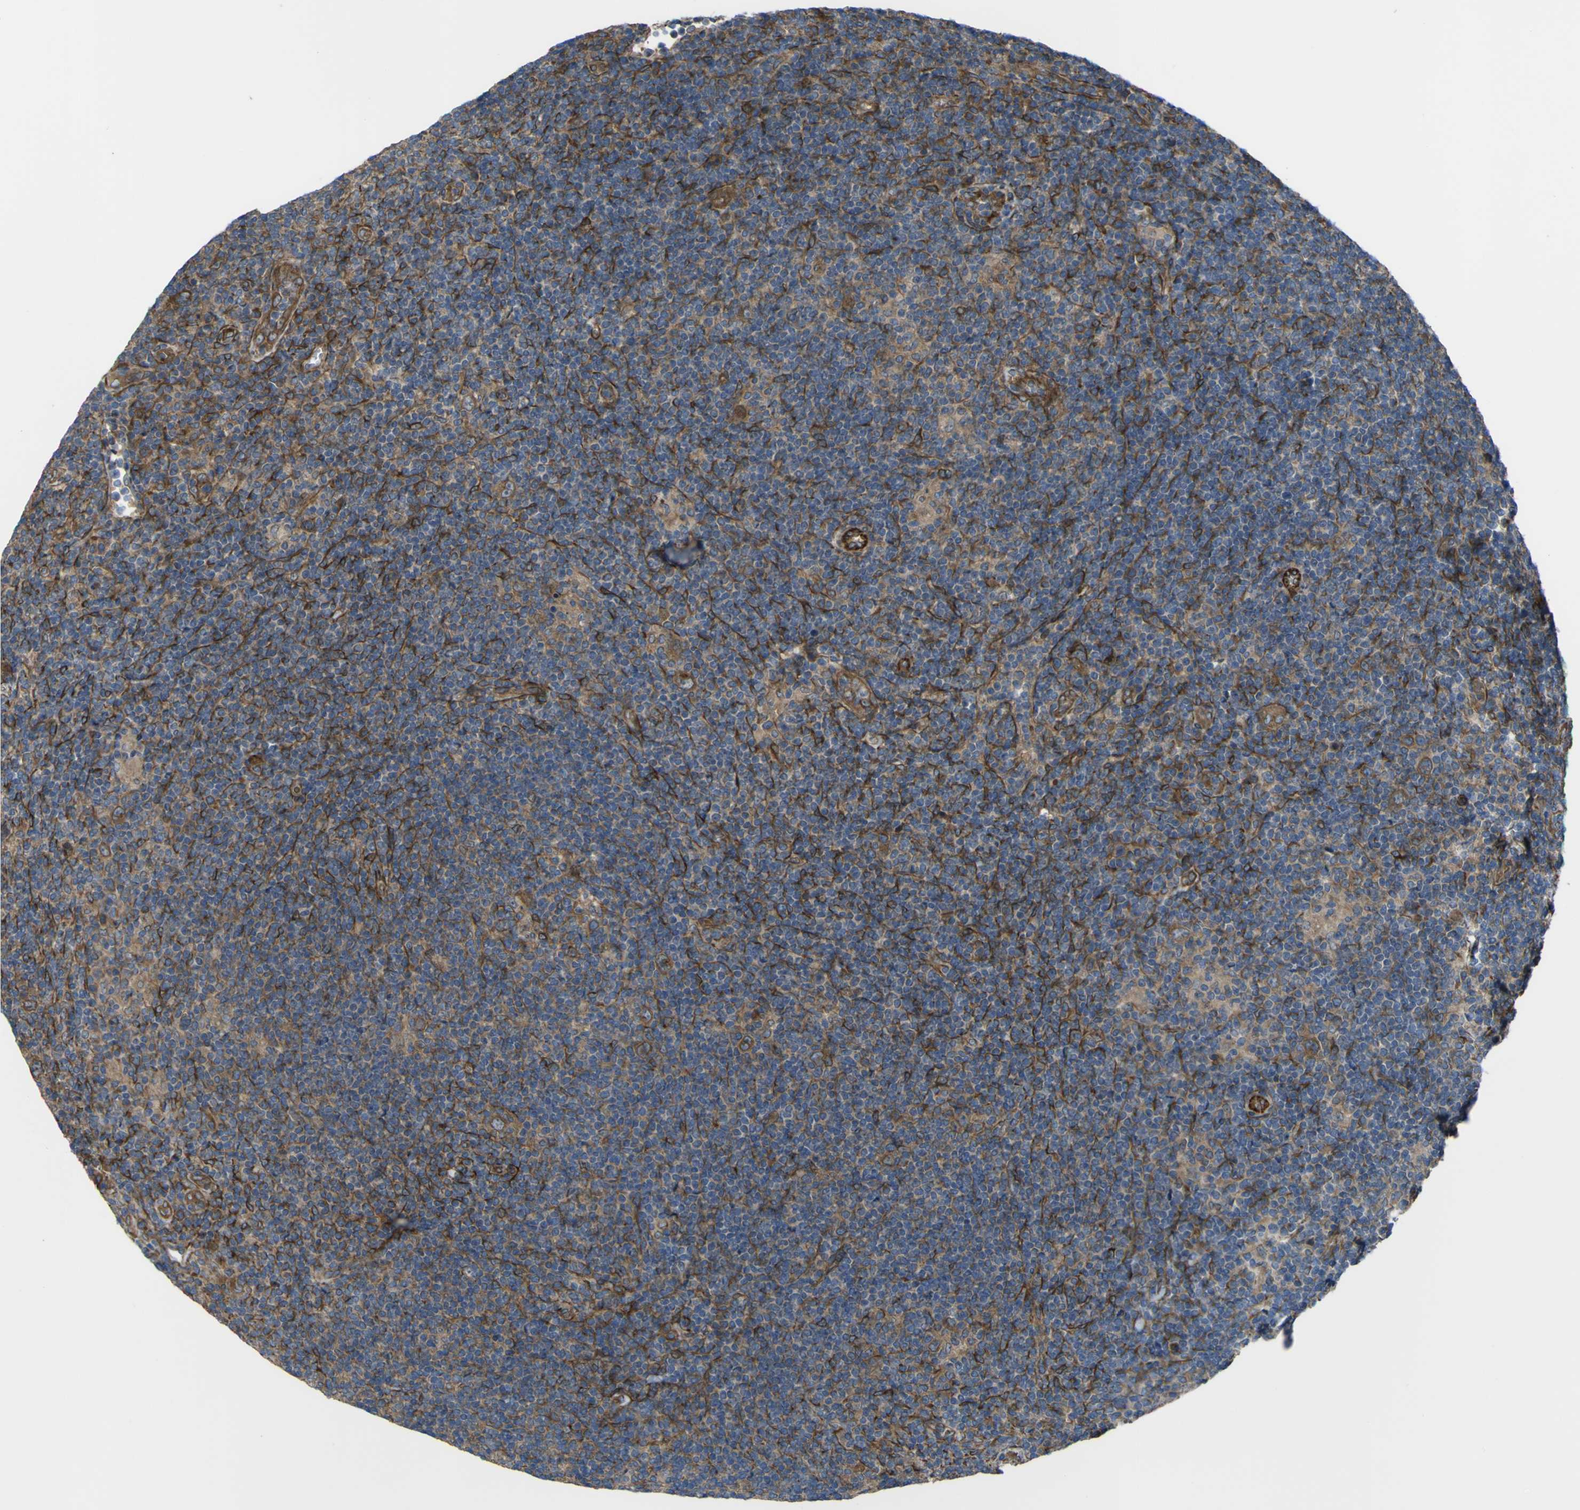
{"staining": {"intensity": "moderate", "quantity": ">75%", "location": "cytoplasmic/membranous"}, "tissue": "lymphoma", "cell_type": "Tumor cells", "image_type": "cancer", "snomed": [{"axis": "morphology", "description": "Hodgkin's disease, NOS"}, {"axis": "topography", "description": "Lymph node"}], "caption": "Lymphoma tissue demonstrates moderate cytoplasmic/membranous positivity in about >75% of tumor cells, visualized by immunohistochemistry.", "gene": "FBXO30", "patient": {"sex": "female", "age": 57}}